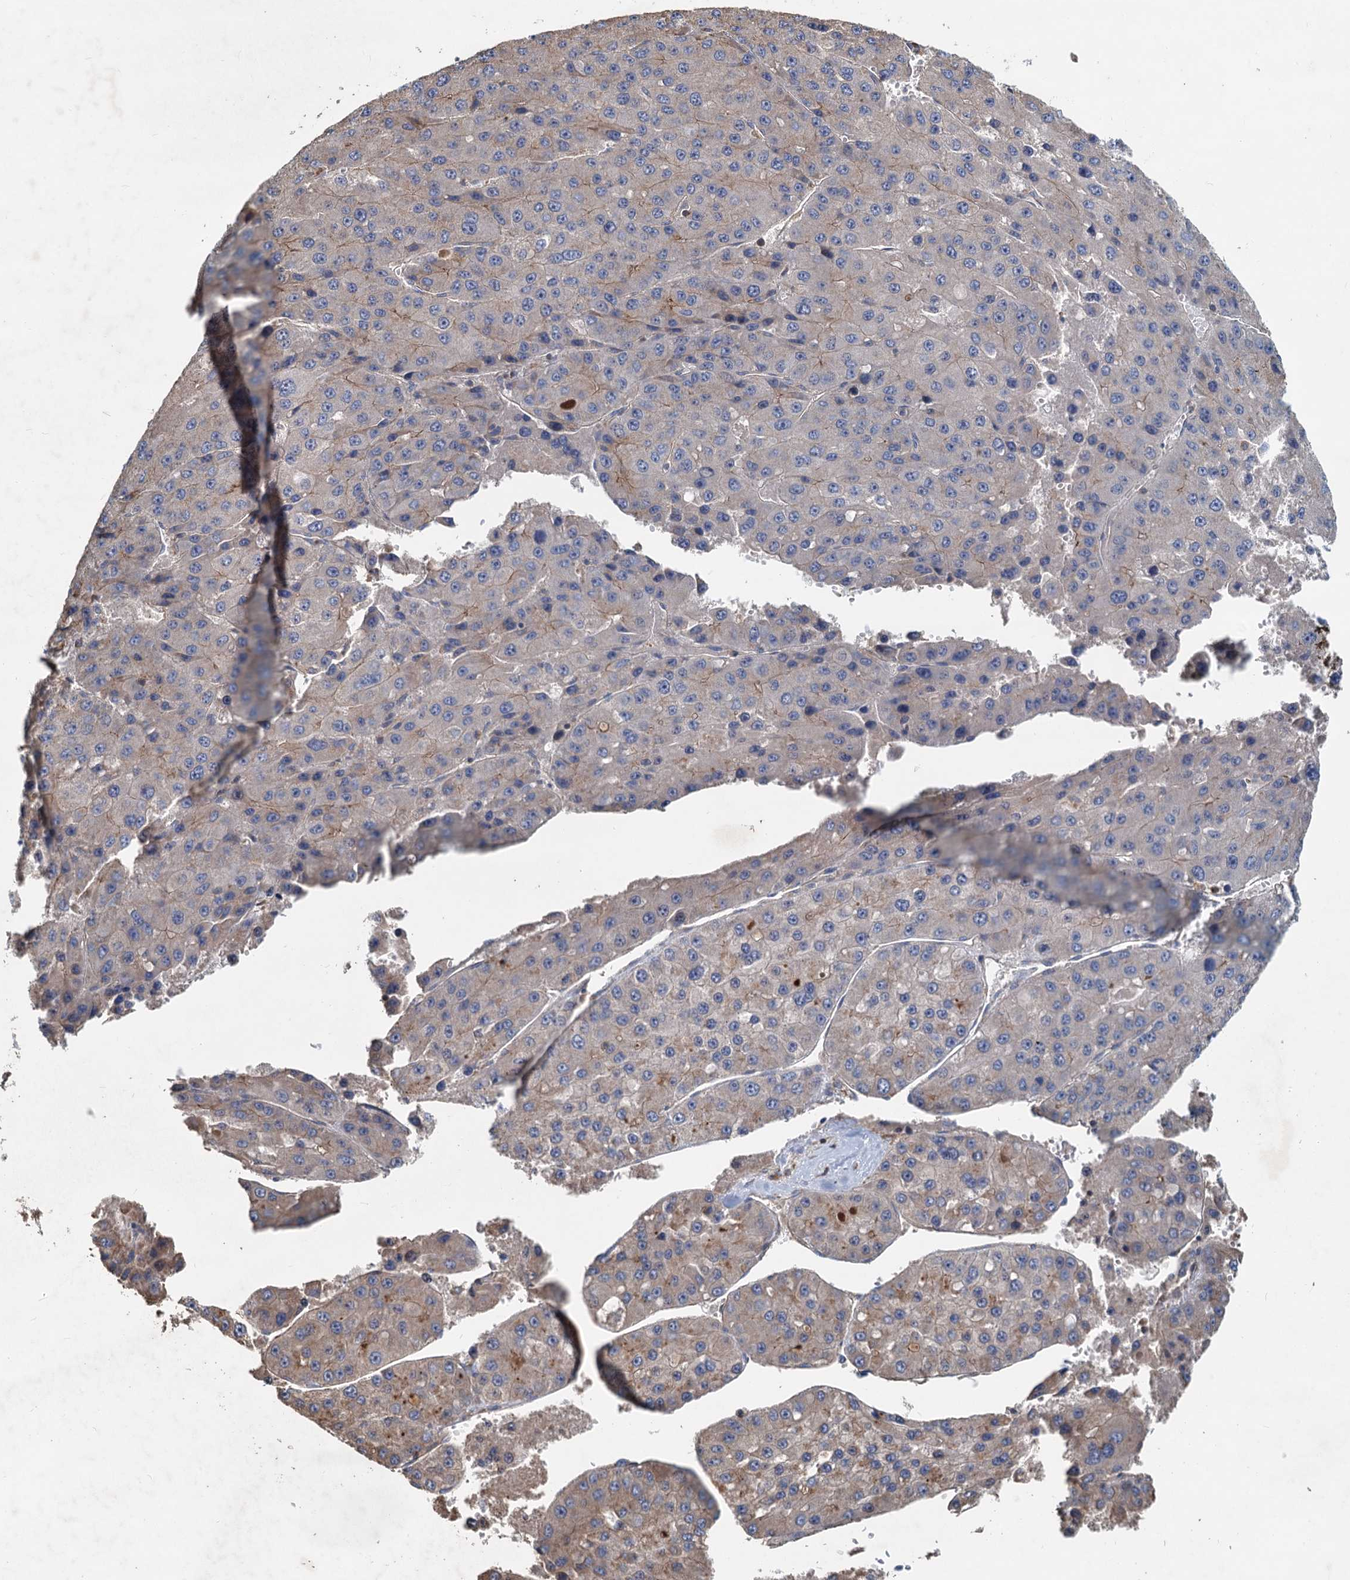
{"staining": {"intensity": "weak", "quantity": "<25%", "location": "cytoplasmic/membranous"}, "tissue": "liver cancer", "cell_type": "Tumor cells", "image_type": "cancer", "snomed": [{"axis": "morphology", "description": "Carcinoma, Hepatocellular, NOS"}, {"axis": "topography", "description": "Liver"}], "caption": "This is a histopathology image of IHC staining of liver hepatocellular carcinoma, which shows no staining in tumor cells.", "gene": "SDS", "patient": {"sex": "female", "age": 73}}